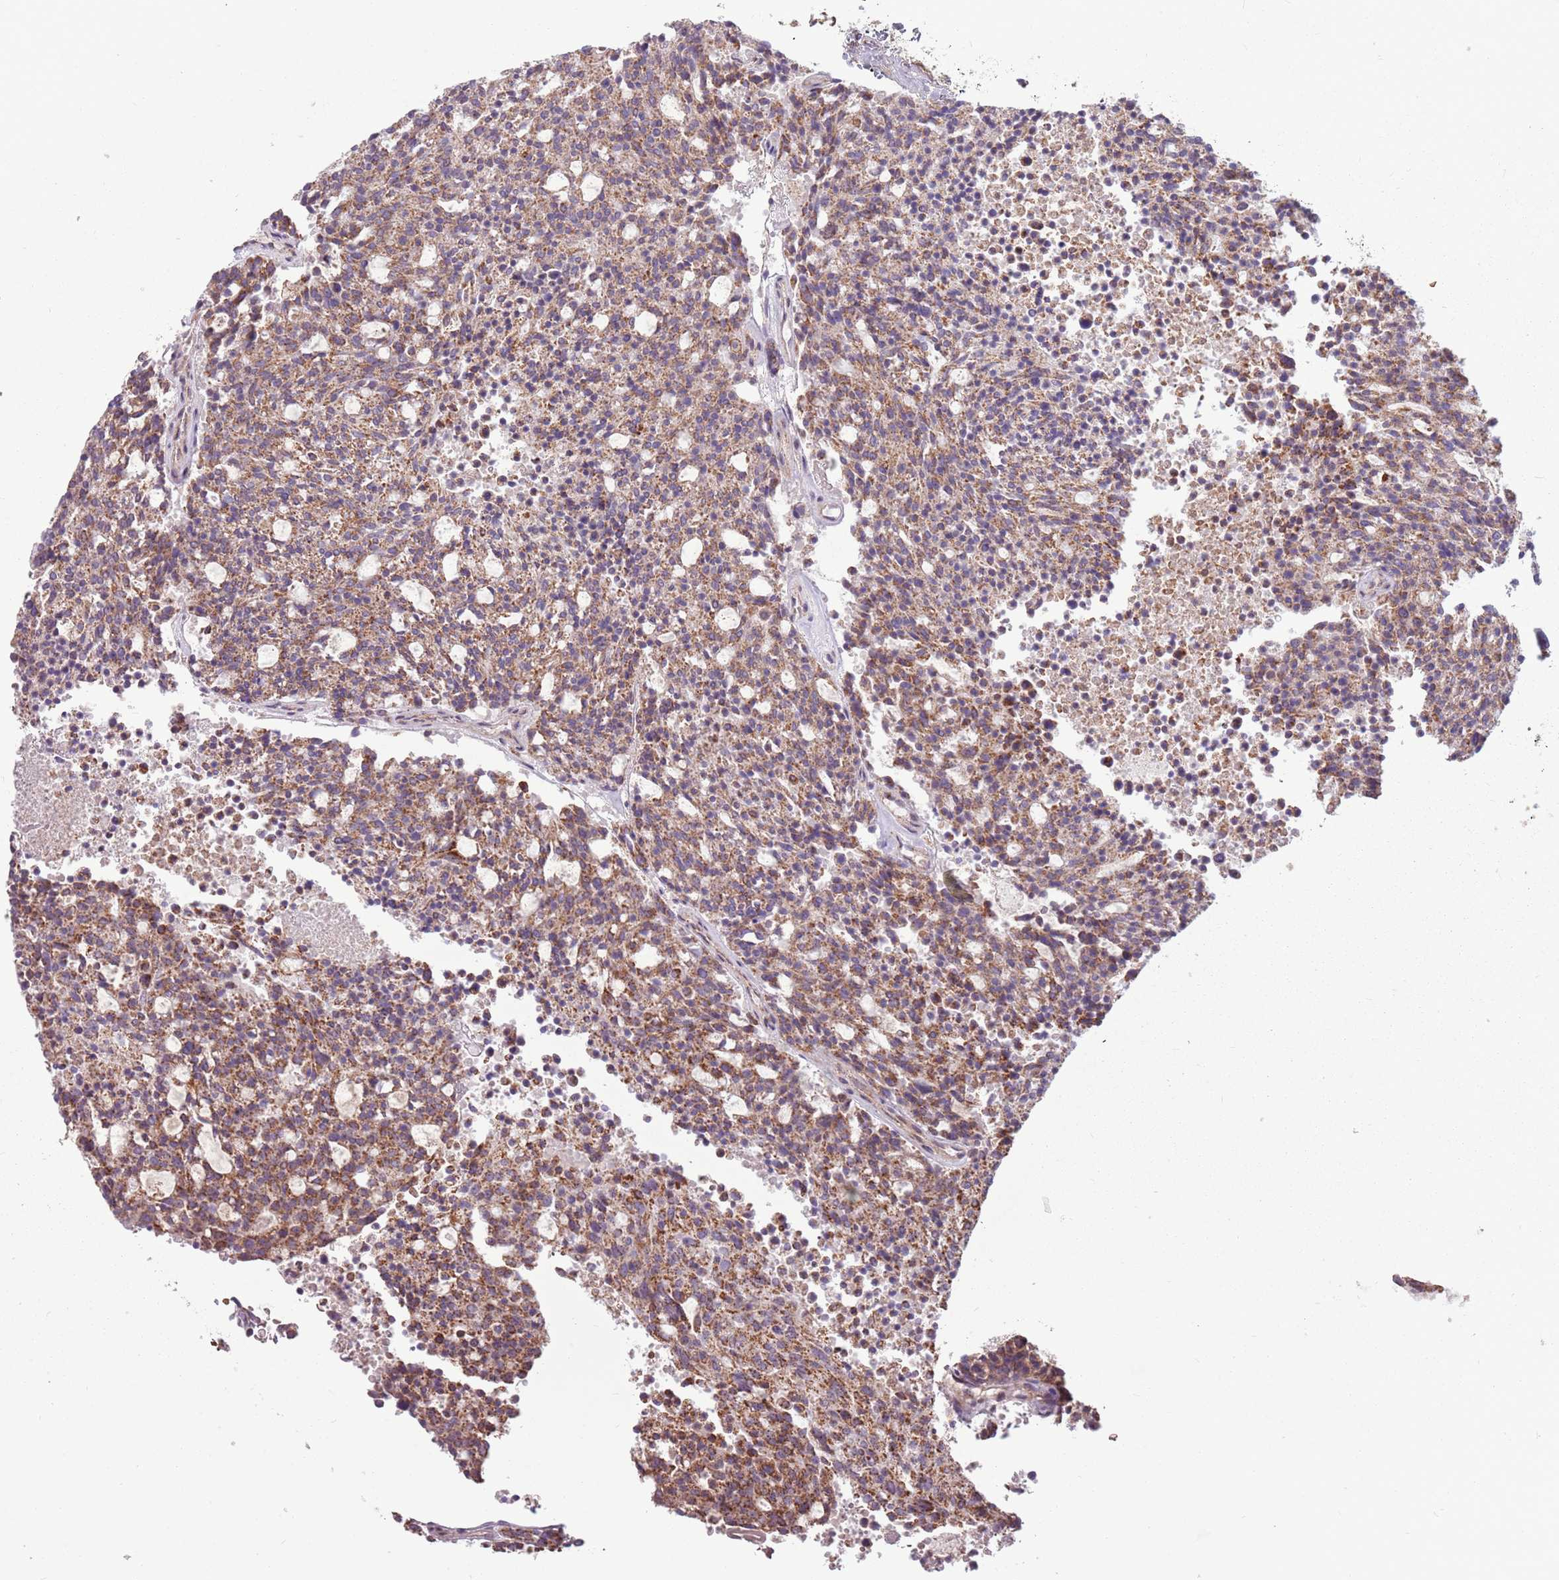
{"staining": {"intensity": "moderate", "quantity": ">75%", "location": "cytoplasmic/membranous"}, "tissue": "carcinoid", "cell_type": "Tumor cells", "image_type": "cancer", "snomed": [{"axis": "morphology", "description": "Carcinoid, malignant, NOS"}, {"axis": "topography", "description": "Pancreas"}], "caption": "Carcinoid (malignant) was stained to show a protein in brown. There is medium levels of moderate cytoplasmic/membranous expression in approximately >75% of tumor cells. The staining was performed using DAB (3,3'-diaminobenzidine), with brown indicating positive protein expression. Nuclei are stained blue with hematoxylin.", "gene": "ZNF530", "patient": {"sex": "female", "age": 54}}